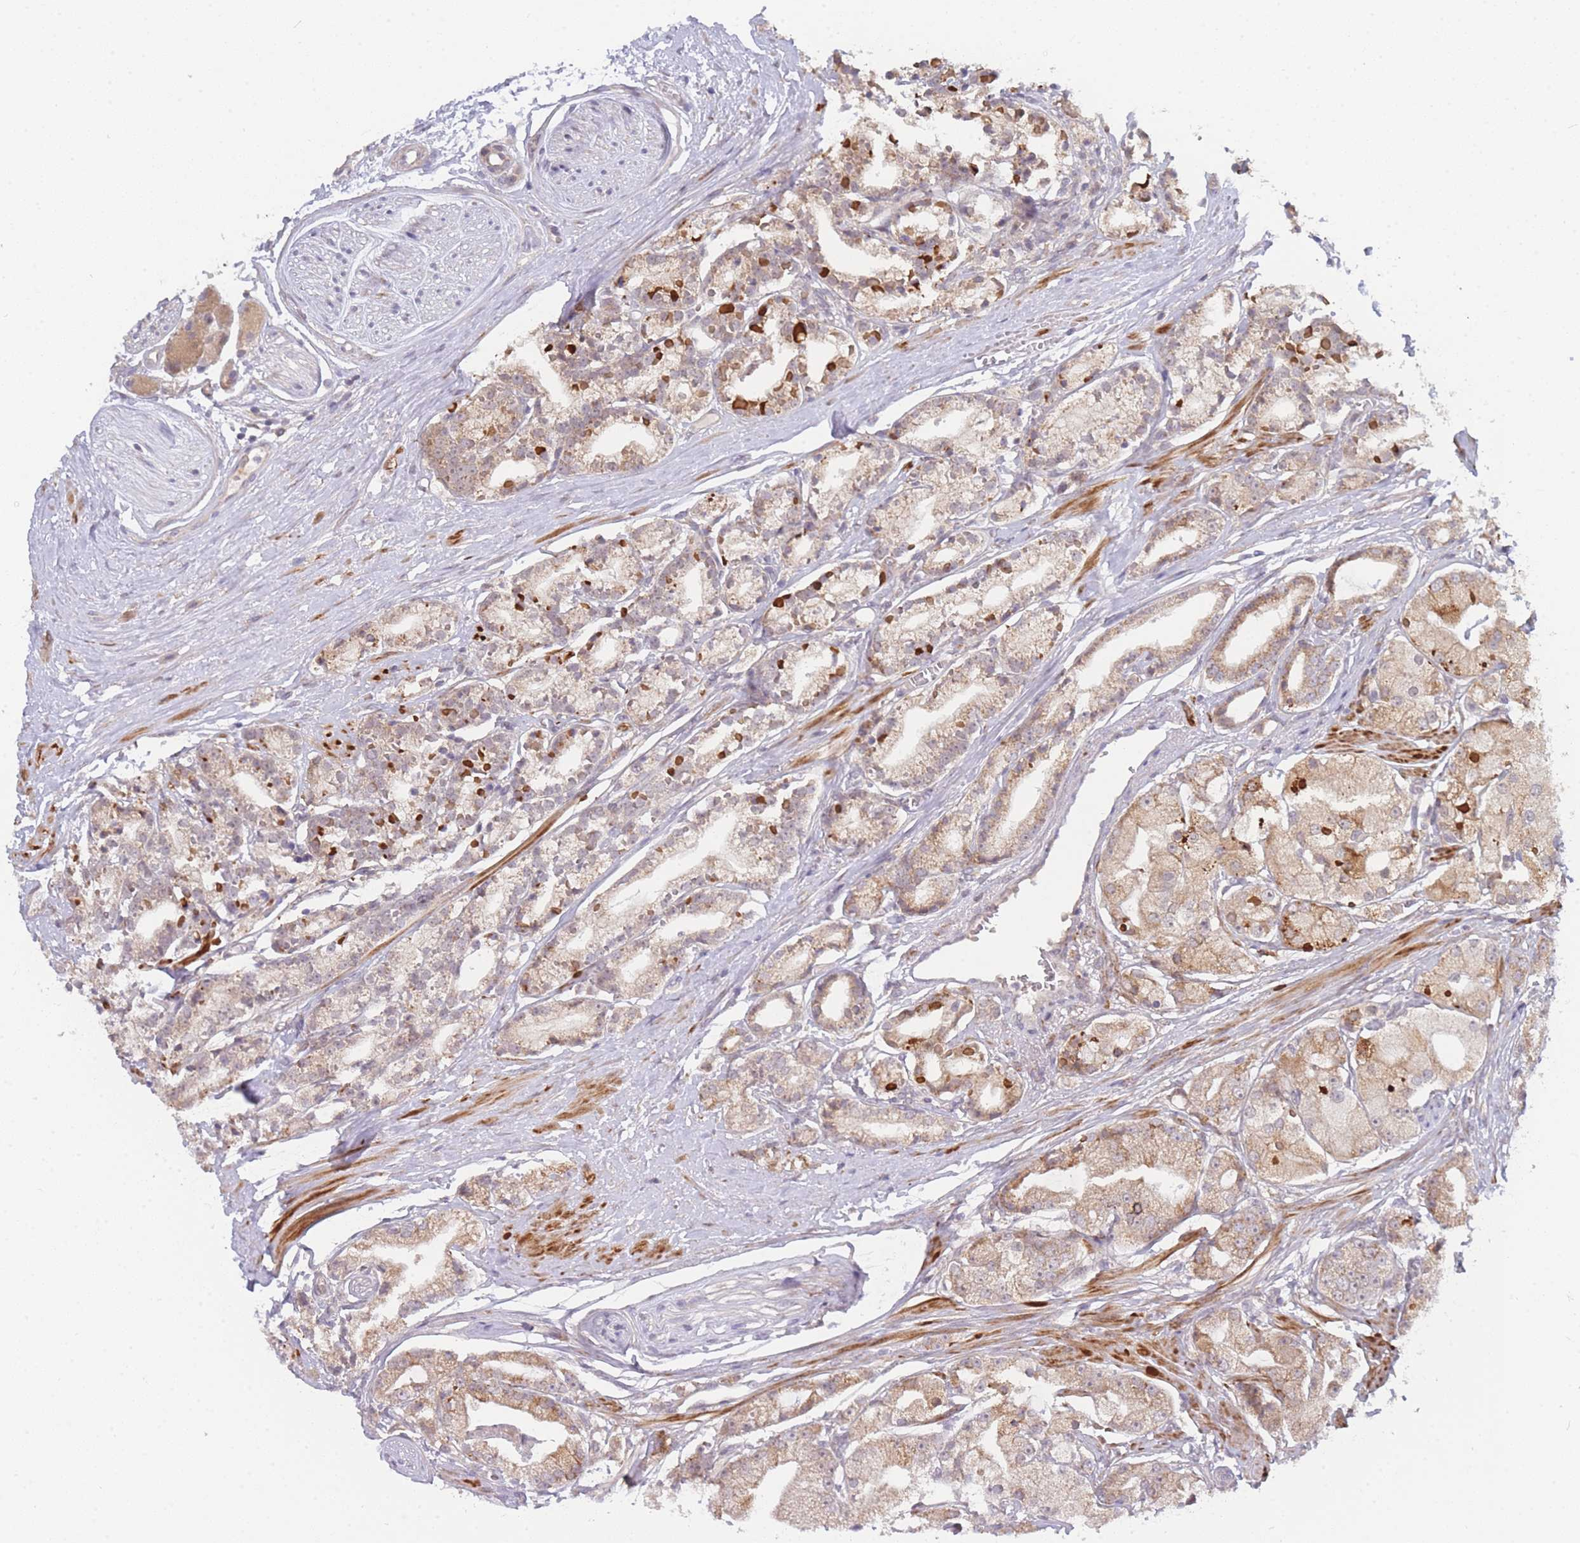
{"staining": {"intensity": "moderate", "quantity": "25%-75%", "location": "cytoplasmic/membranous"}, "tissue": "prostate cancer", "cell_type": "Tumor cells", "image_type": "cancer", "snomed": [{"axis": "morphology", "description": "Adenocarcinoma, High grade"}, {"axis": "topography", "description": "Prostate"}], "caption": "High-grade adenocarcinoma (prostate) stained with DAB (3,3'-diaminobenzidine) IHC exhibits medium levels of moderate cytoplasmic/membranous expression in approximately 25%-75% of tumor cells. The staining is performed using DAB brown chromogen to label protein expression. The nuclei are counter-stained blue using hematoxylin.", "gene": "TRIM26", "patient": {"sex": "male", "age": 71}}